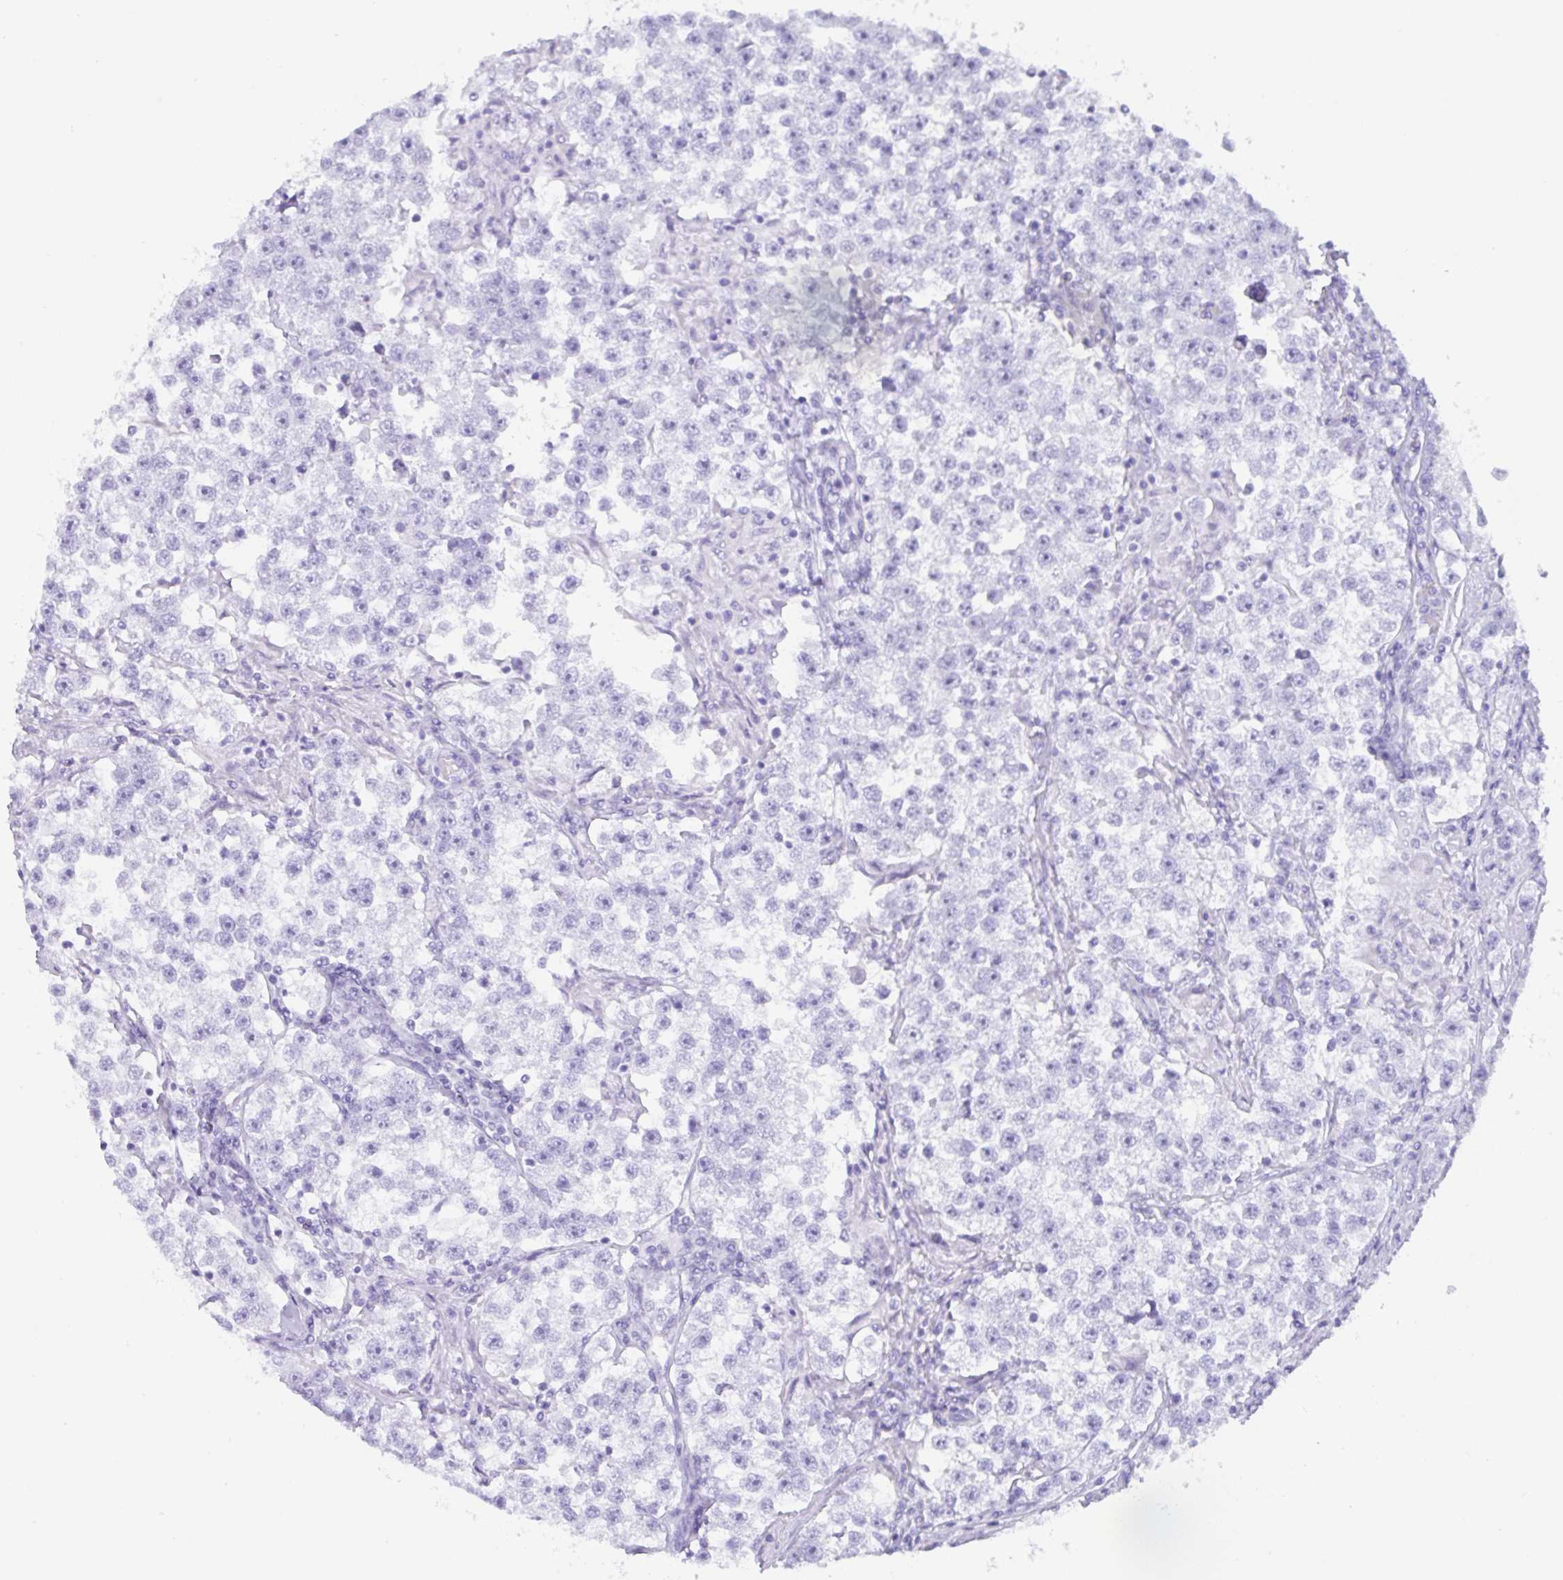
{"staining": {"intensity": "negative", "quantity": "none", "location": "none"}, "tissue": "testis cancer", "cell_type": "Tumor cells", "image_type": "cancer", "snomed": [{"axis": "morphology", "description": "Seminoma, NOS"}, {"axis": "topography", "description": "Testis"}], "caption": "Tumor cells are negative for protein expression in human testis seminoma. (Stains: DAB (3,3'-diaminobenzidine) IHC with hematoxylin counter stain, Microscopy: brightfield microscopy at high magnification).", "gene": "CPA1", "patient": {"sex": "male", "age": 46}}